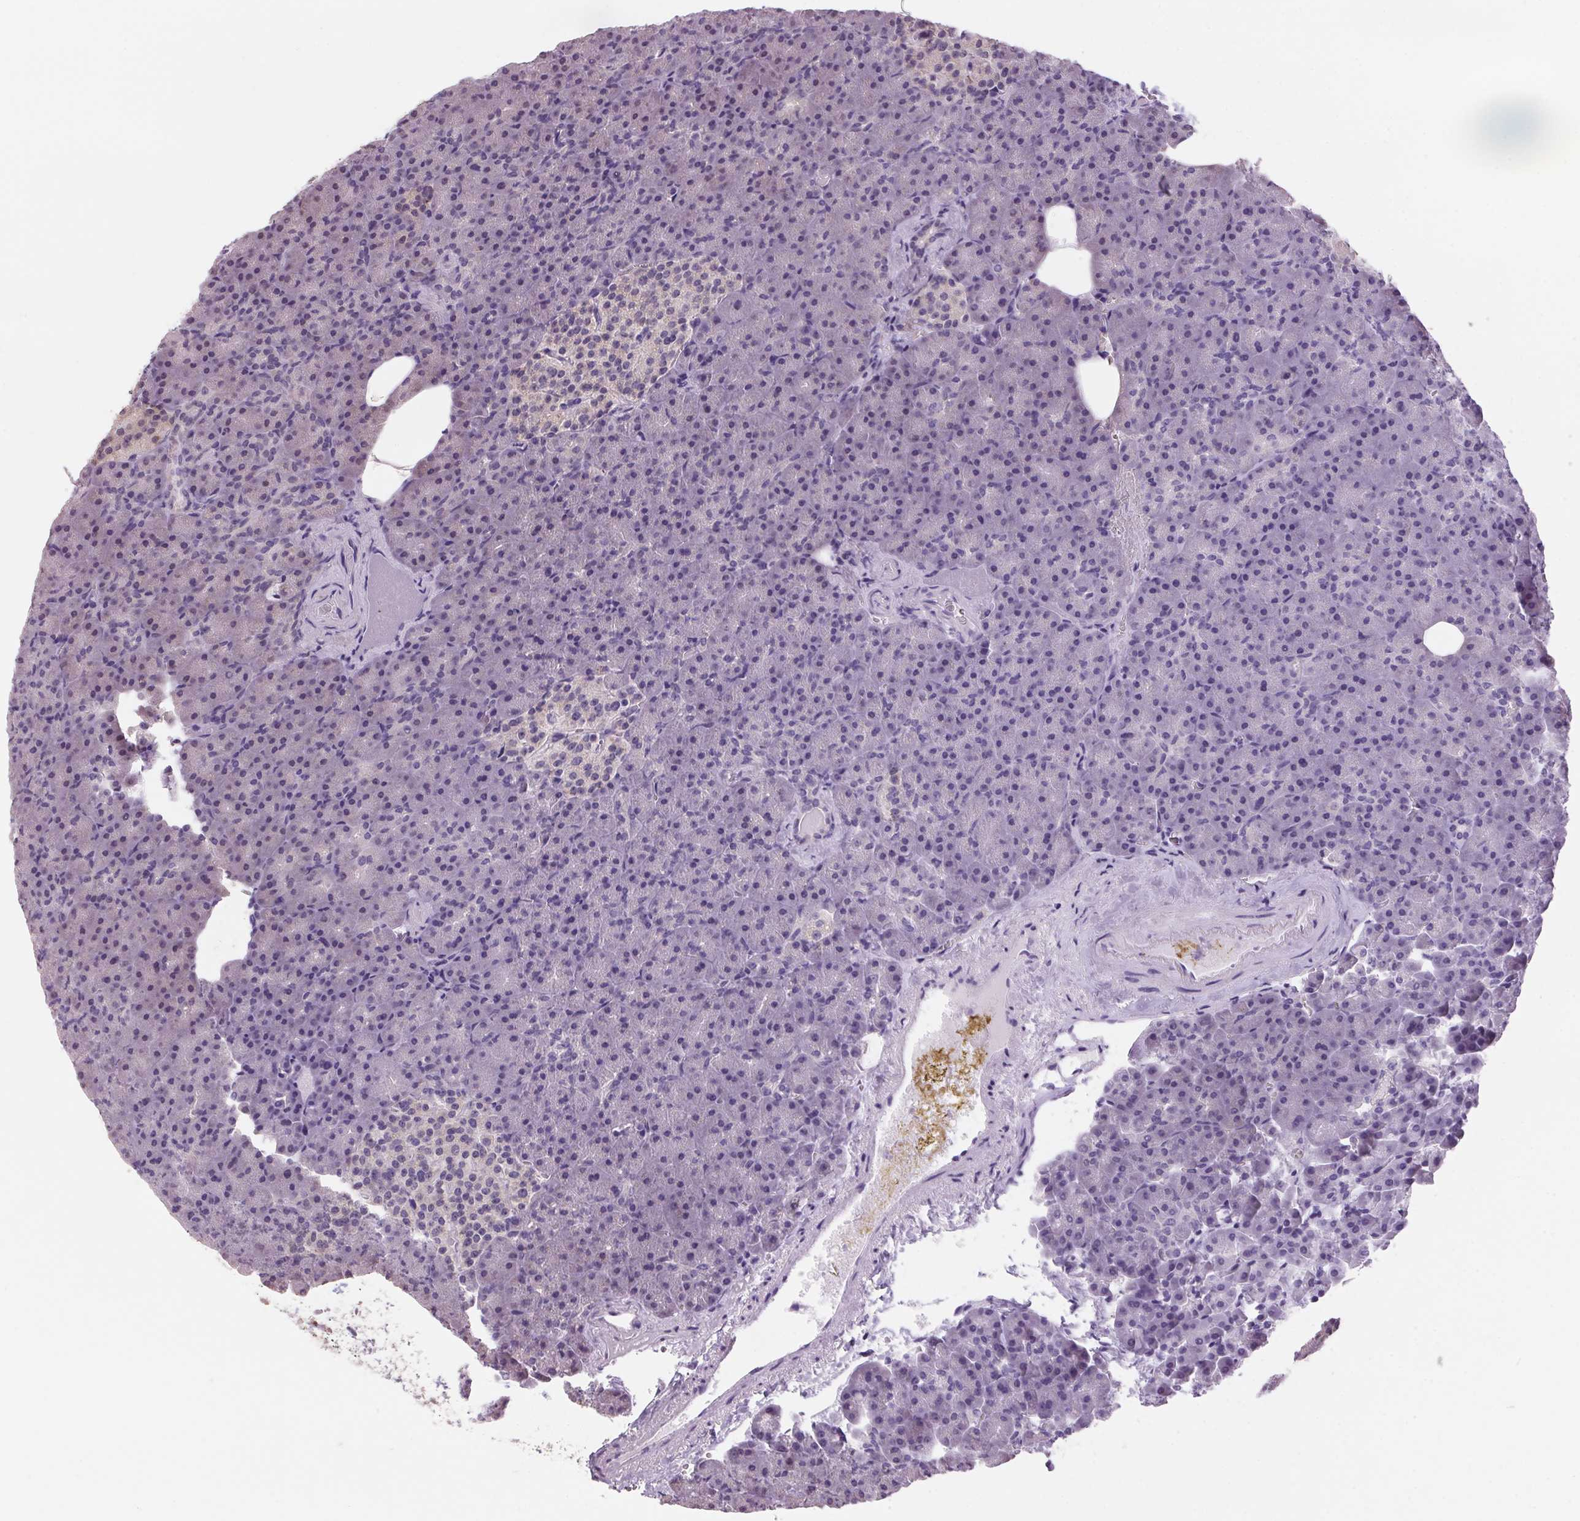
{"staining": {"intensity": "weak", "quantity": "<25%", "location": "nuclear"}, "tissue": "pancreas", "cell_type": "Exocrine glandular cells", "image_type": "normal", "snomed": [{"axis": "morphology", "description": "Normal tissue, NOS"}, {"axis": "topography", "description": "Pancreas"}], "caption": "IHC of normal human pancreas reveals no staining in exocrine glandular cells.", "gene": "VWA3B", "patient": {"sex": "female", "age": 74}}